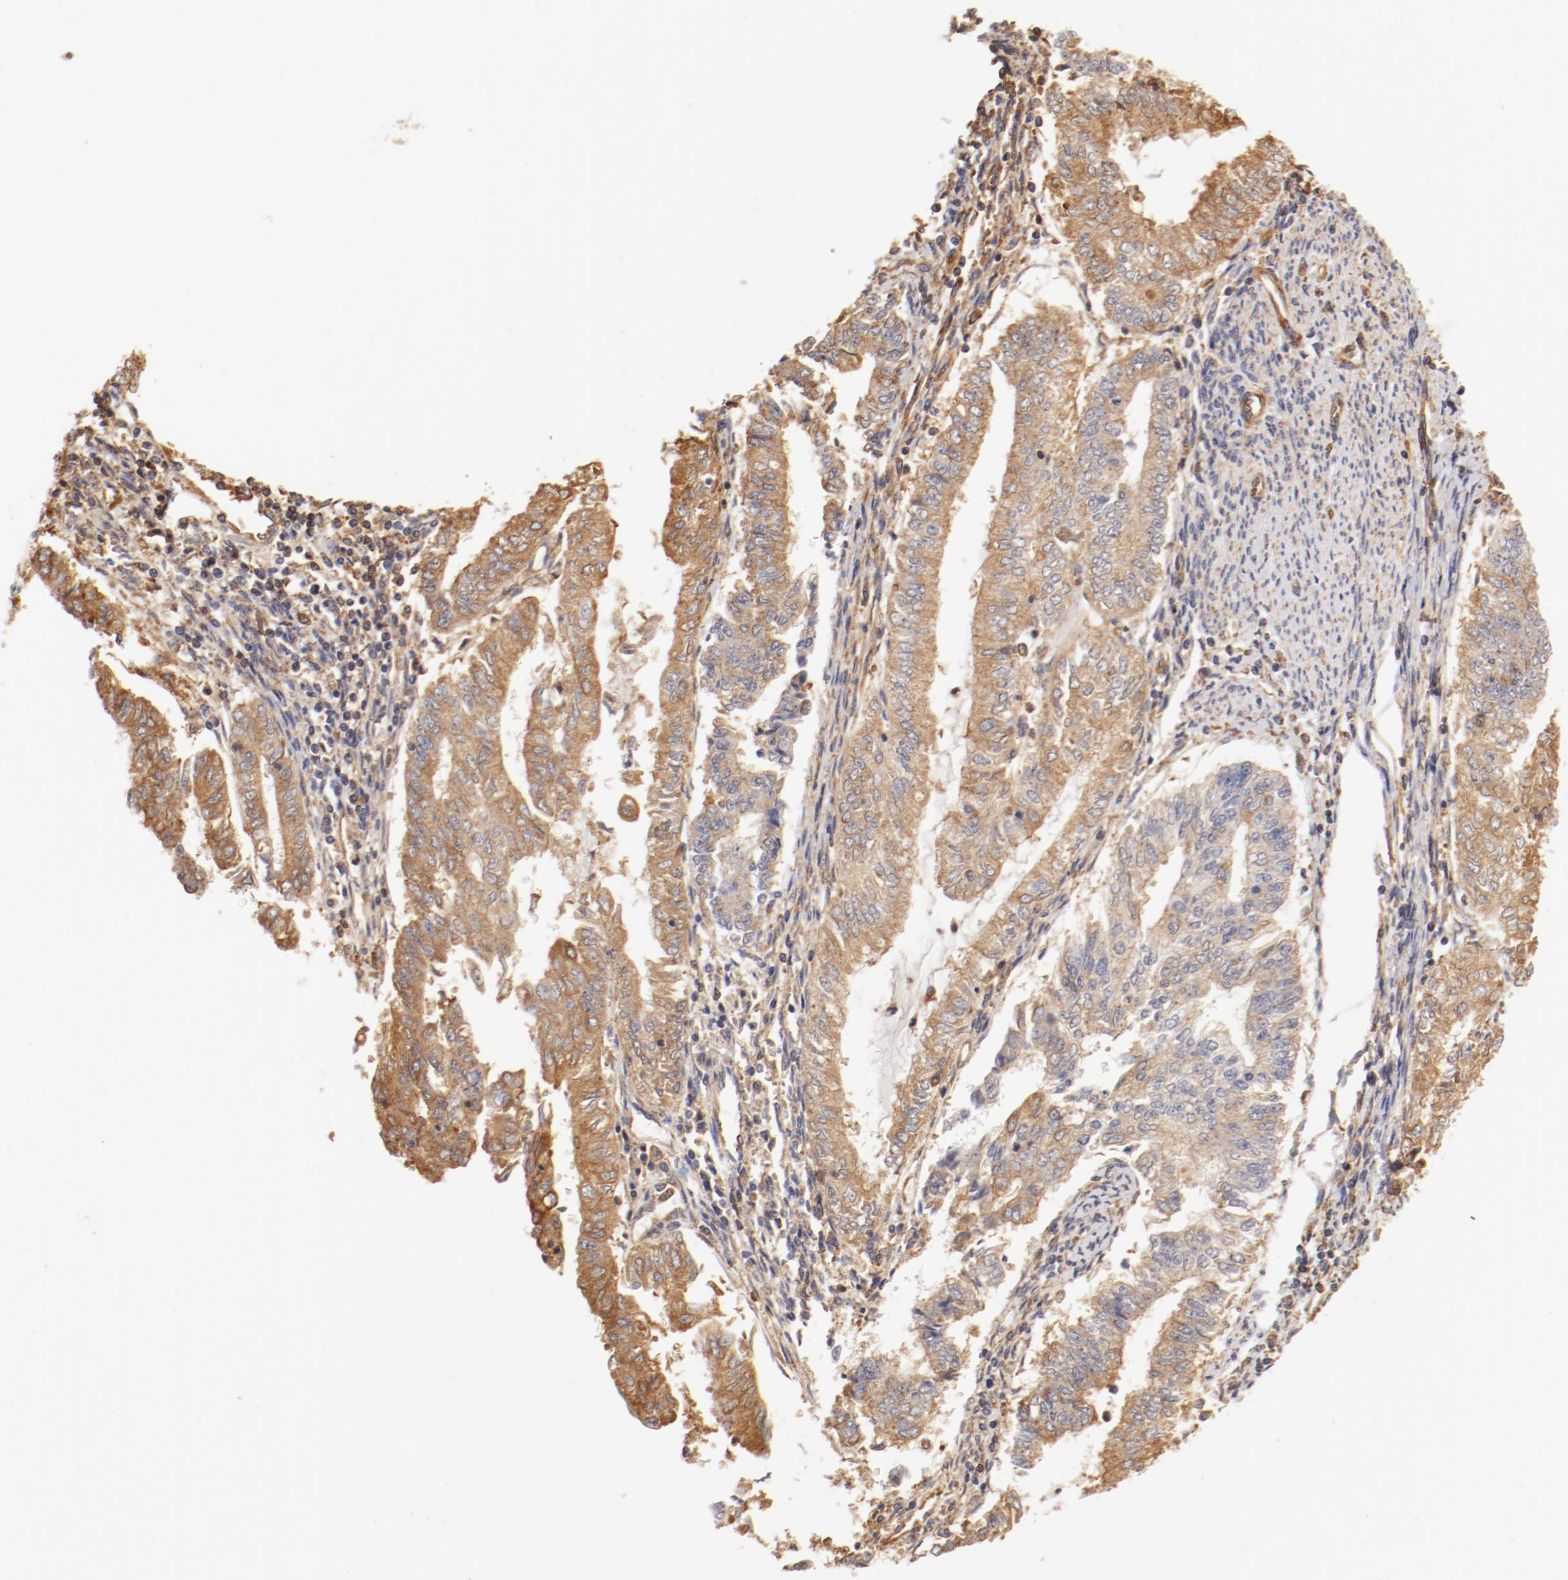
{"staining": {"intensity": "strong", "quantity": "25%-75%", "location": "cytoplasmic/membranous"}, "tissue": "endometrial cancer", "cell_type": "Tumor cells", "image_type": "cancer", "snomed": [{"axis": "morphology", "description": "Adenocarcinoma, NOS"}, {"axis": "topography", "description": "Endometrium"}], "caption": "Immunohistochemistry (DAB (3,3'-diaminobenzidine)) staining of adenocarcinoma (endometrial) demonstrates strong cytoplasmic/membranous protein expression in approximately 25%-75% of tumor cells.", "gene": "FCMR", "patient": {"sex": "female", "age": 66}}